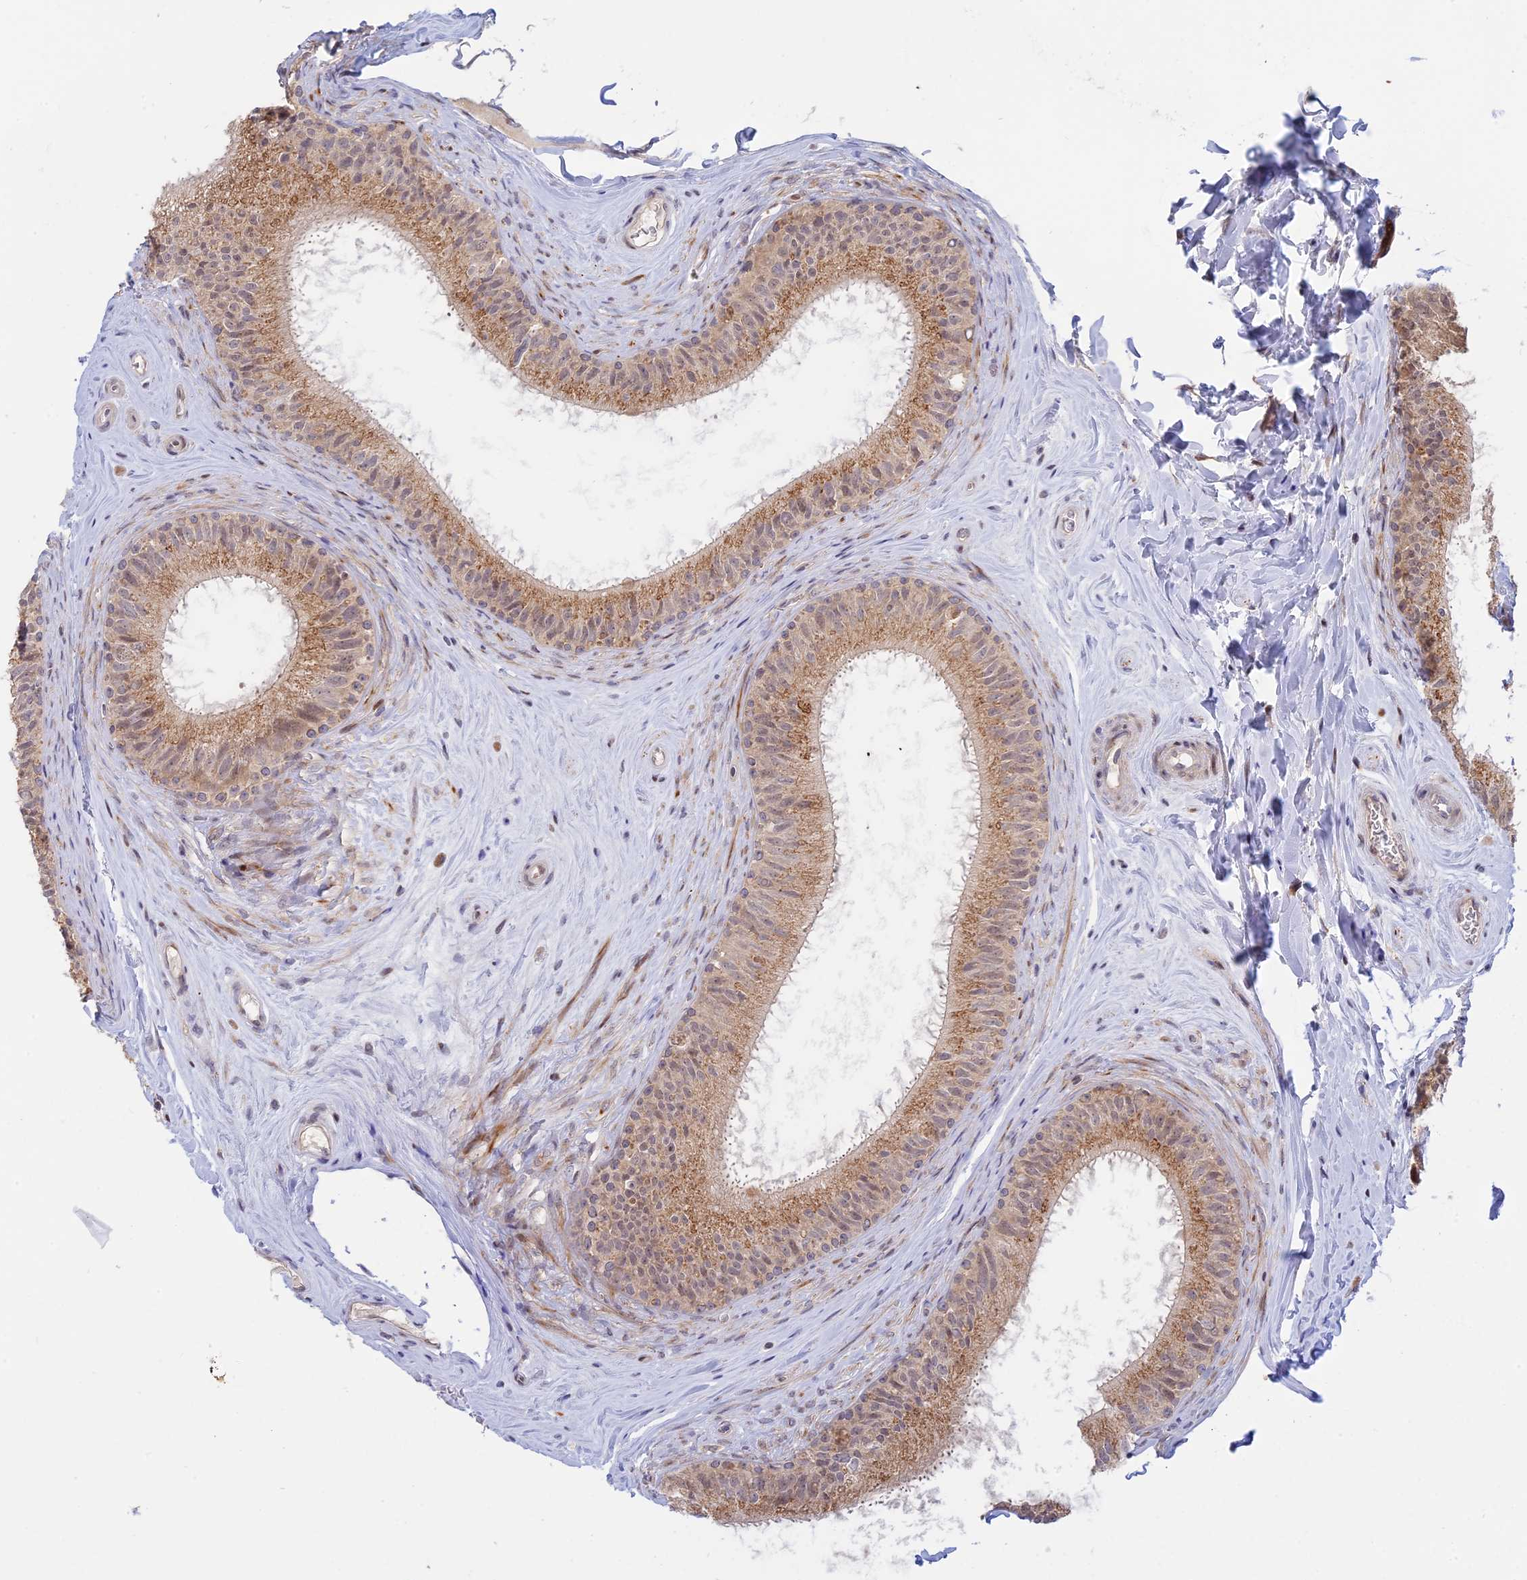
{"staining": {"intensity": "moderate", "quantity": "25%-75%", "location": "cytoplasmic/membranous,nuclear"}, "tissue": "epididymis", "cell_type": "Glandular cells", "image_type": "normal", "snomed": [{"axis": "morphology", "description": "Normal tissue, NOS"}, {"axis": "topography", "description": "Epididymis"}], "caption": "Glandular cells exhibit moderate cytoplasmic/membranous,nuclear expression in approximately 25%-75% of cells in benign epididymis. (brown staining indicates protein expression, while blue staining denotes nuclei).", "gene": "GSKIP", "patient": {"sex": "male", "age": 33}}